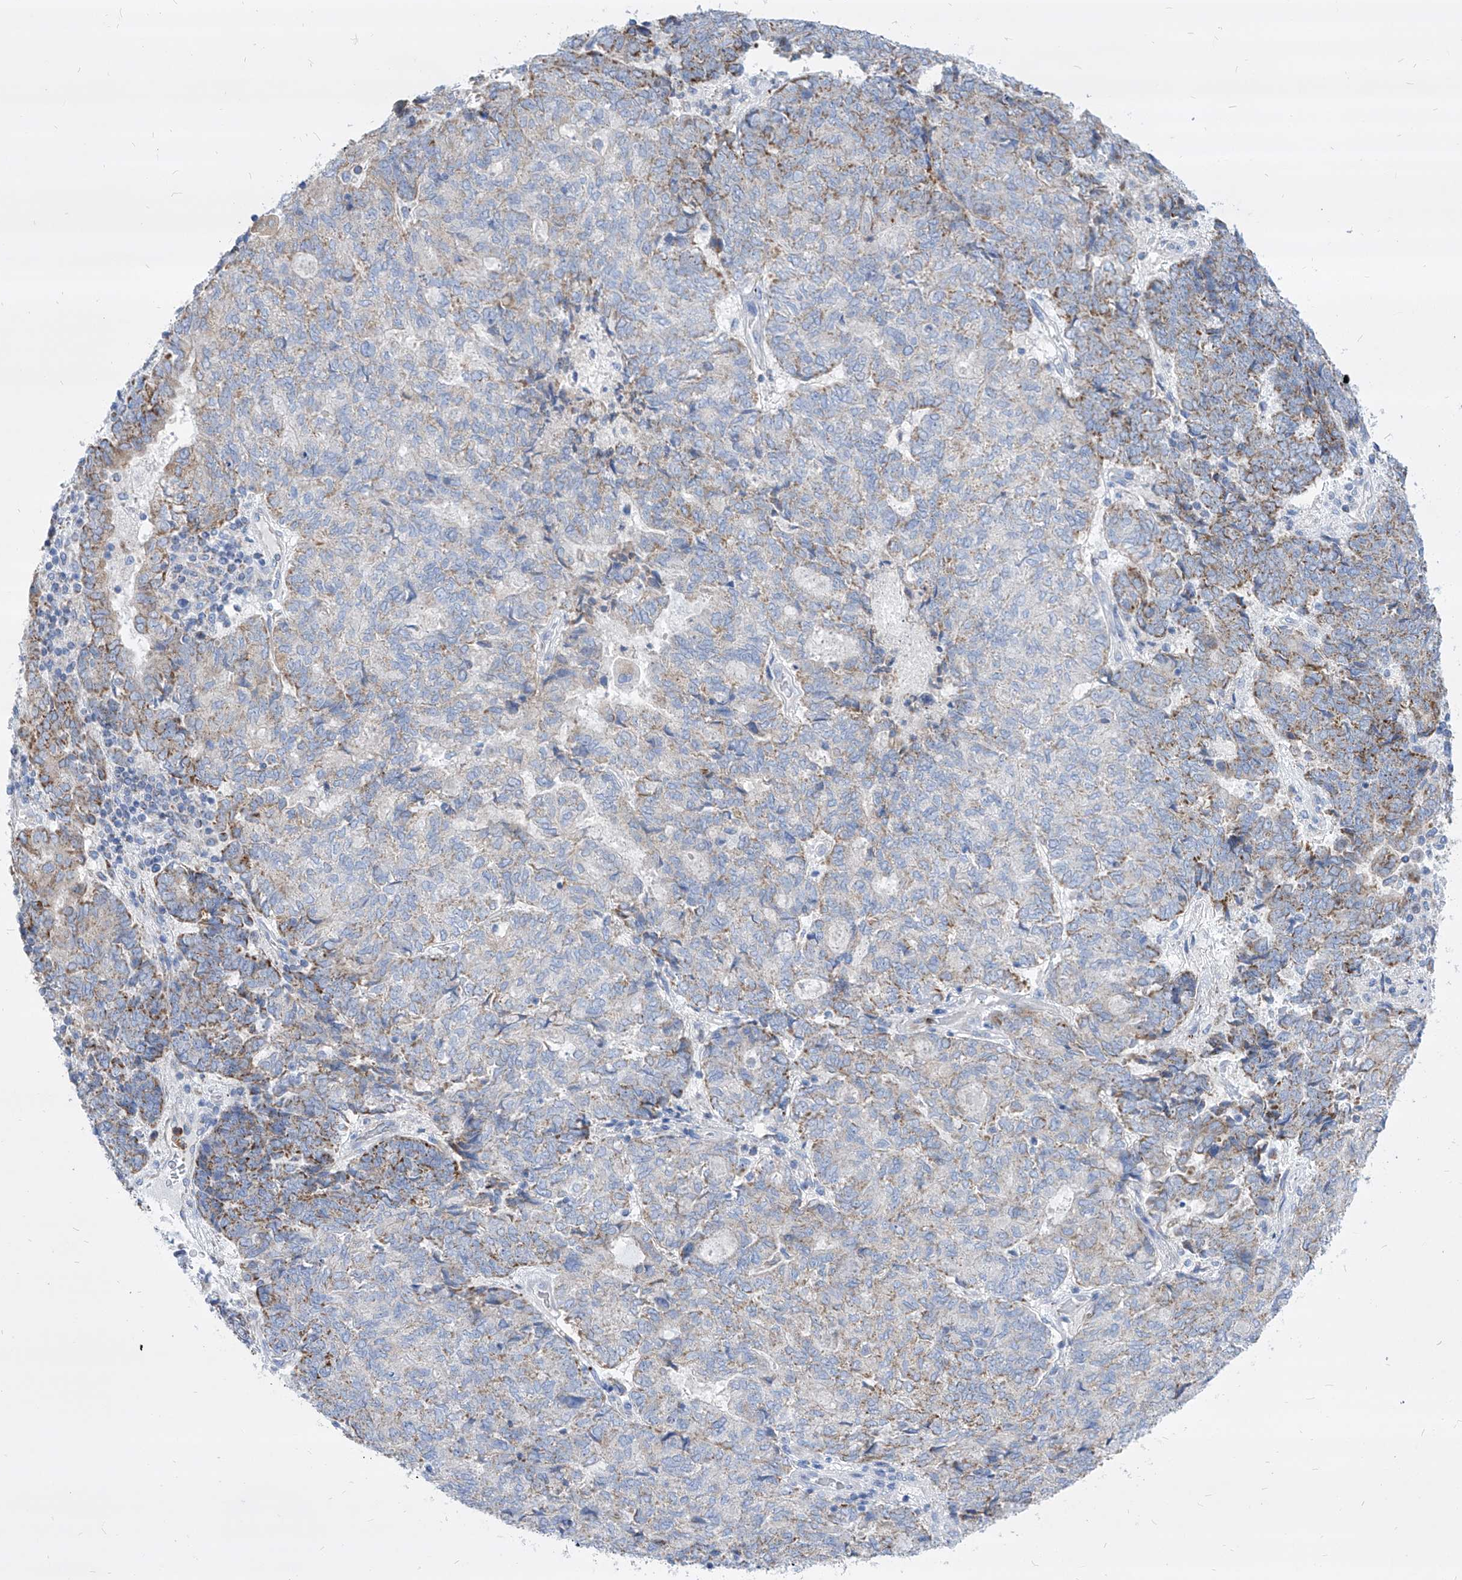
{"staining": {"intensity": "moderate", "quantity": "<25%", "location": "cytoplasmic/membranous"}, "tissue": "endometrial cancer", "cell_type": "Tumor cells", "image_type": "cancer", "snomed": [{"axis": "morphology", "description": "Adenocarcinoma, NOS"}, {"axis": "topography", "description": "Endometrium"}], "caption": "The histopathology image displays a brown stain indicating the presence of a protein in the cytoplasmic/membranous of tumor cells in endometrial adenocarcinoma. (DAB (3,3'-diaminobenzidine) IHC with brightfield microscopy, high magnification).", "gene": "COQ3", "patient": {"sex": "female", "age": 80}}